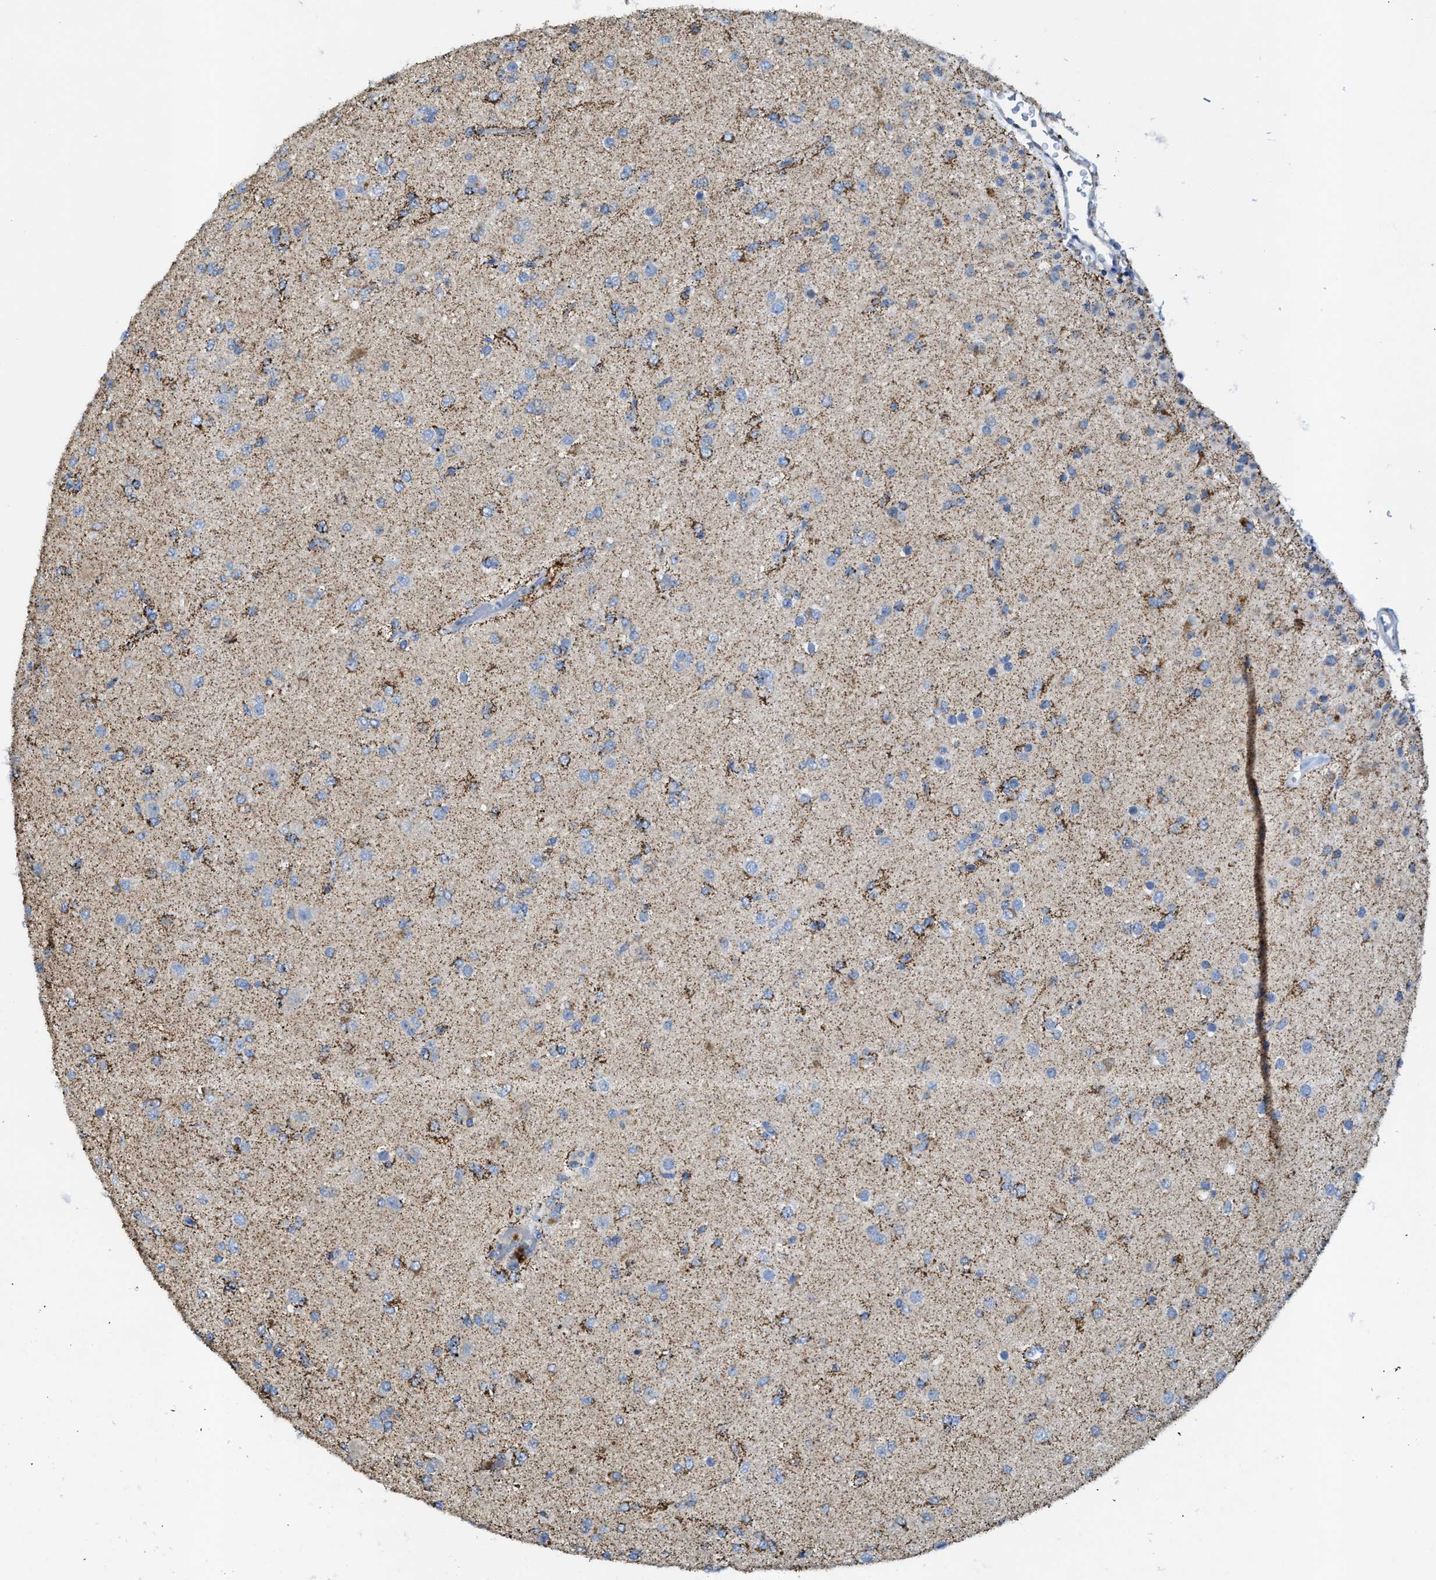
{"staining": {"intensity": "moderate", "quantity": "25%-75%", "location": "cytoplasmic/membranous"}, "tissue": "glioma", "cell_type": "Tumor cells", "image_type": "cancer", "snomed": [{"axis": "morphology", "description": "Glioma, malignant, Low grade"}, {"axis": "topography", "description": "Brain"}], "caption": "An immunohistochemistry image of tumor tissue is shown. Protein staining in brown labels moderate cytoplasmic/membranous positivity in malignant low-grade glioma within tumor cells.", "gene": "JAG1", "patient": {"sex": "male", "age": 65}}